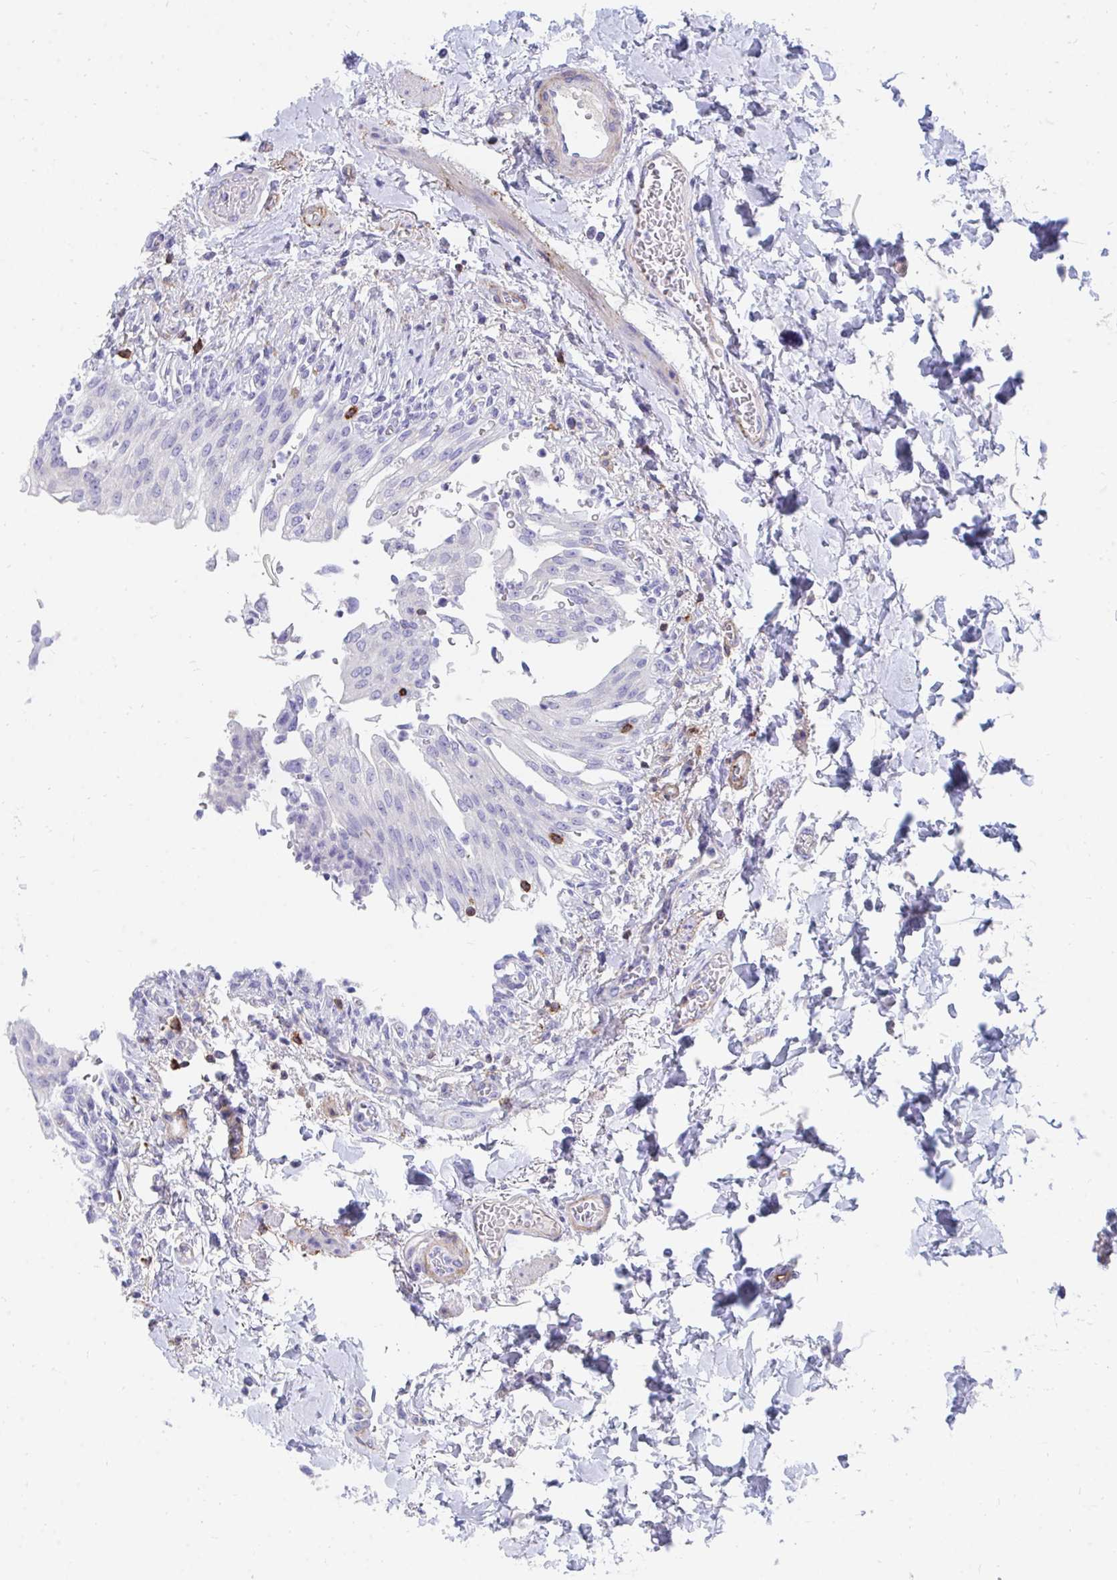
{"staining": {"intensity": "negative", "quantity": "none", "location": "none"}, "tissue": "urinary bladder", "cell_type": "Urothelial cells", "image_type": "normal", "snomed": [{"axis": "morphology", "description": "Normal tissue, NOS"}, {"axis": "topography", "description": "Urinary bladder"}, {"axis": "topography", "description": "Peripheral nerve tissue"}], "caption": "IHC histopathology image of normal human urinary bladder stained for a protein (brown), which reveals no expression in urothelial cells.", "gene": "CD7", "patient": {"sex": "female", "age": 60}}